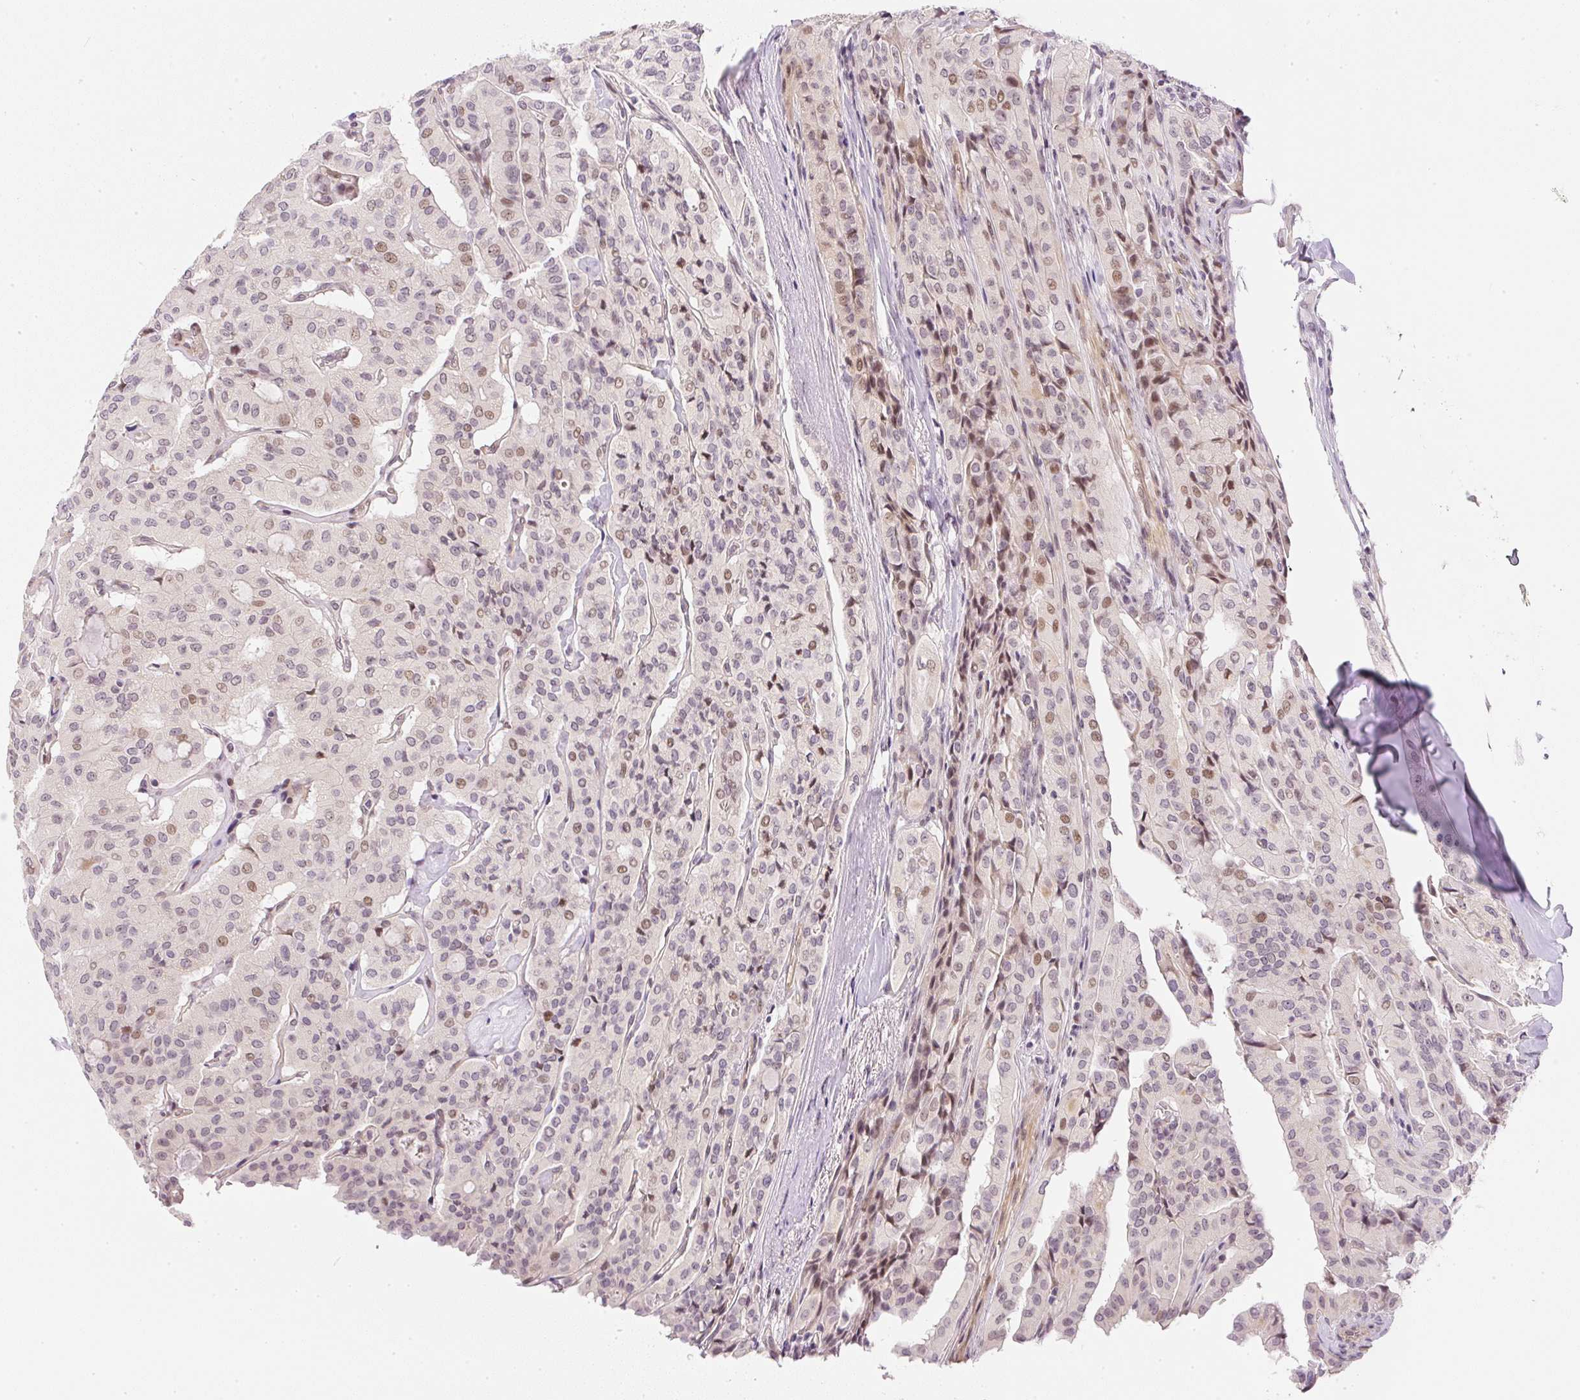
{"staining": {"intensity": "moderate", "quantity": "25%-75%", "location": "nuclear"}, "tissue": "thyroid cancer", "cell_type": "Tumor cells", "image_type": "cancer", "snomed": [{"axis": "morphology", "description": "Papillary adenocarcinoma, NOS"}, {"axis": "topography", "description": "Thyroid gland"}], "caption": "Immunohistochemistry (IHC) staining of thyroid cancer, which exhibits medium levels of moderate nuclear positivity in about 25%-75% of tumor cells indicating moderate nuclear protein expression. The staining was performed using DAB (brown) for protein detection and nuclei were counterstained in hematoxylin (blue).", "gene": "DPPA4", "patient": {"sex": "female", "age": 59}}